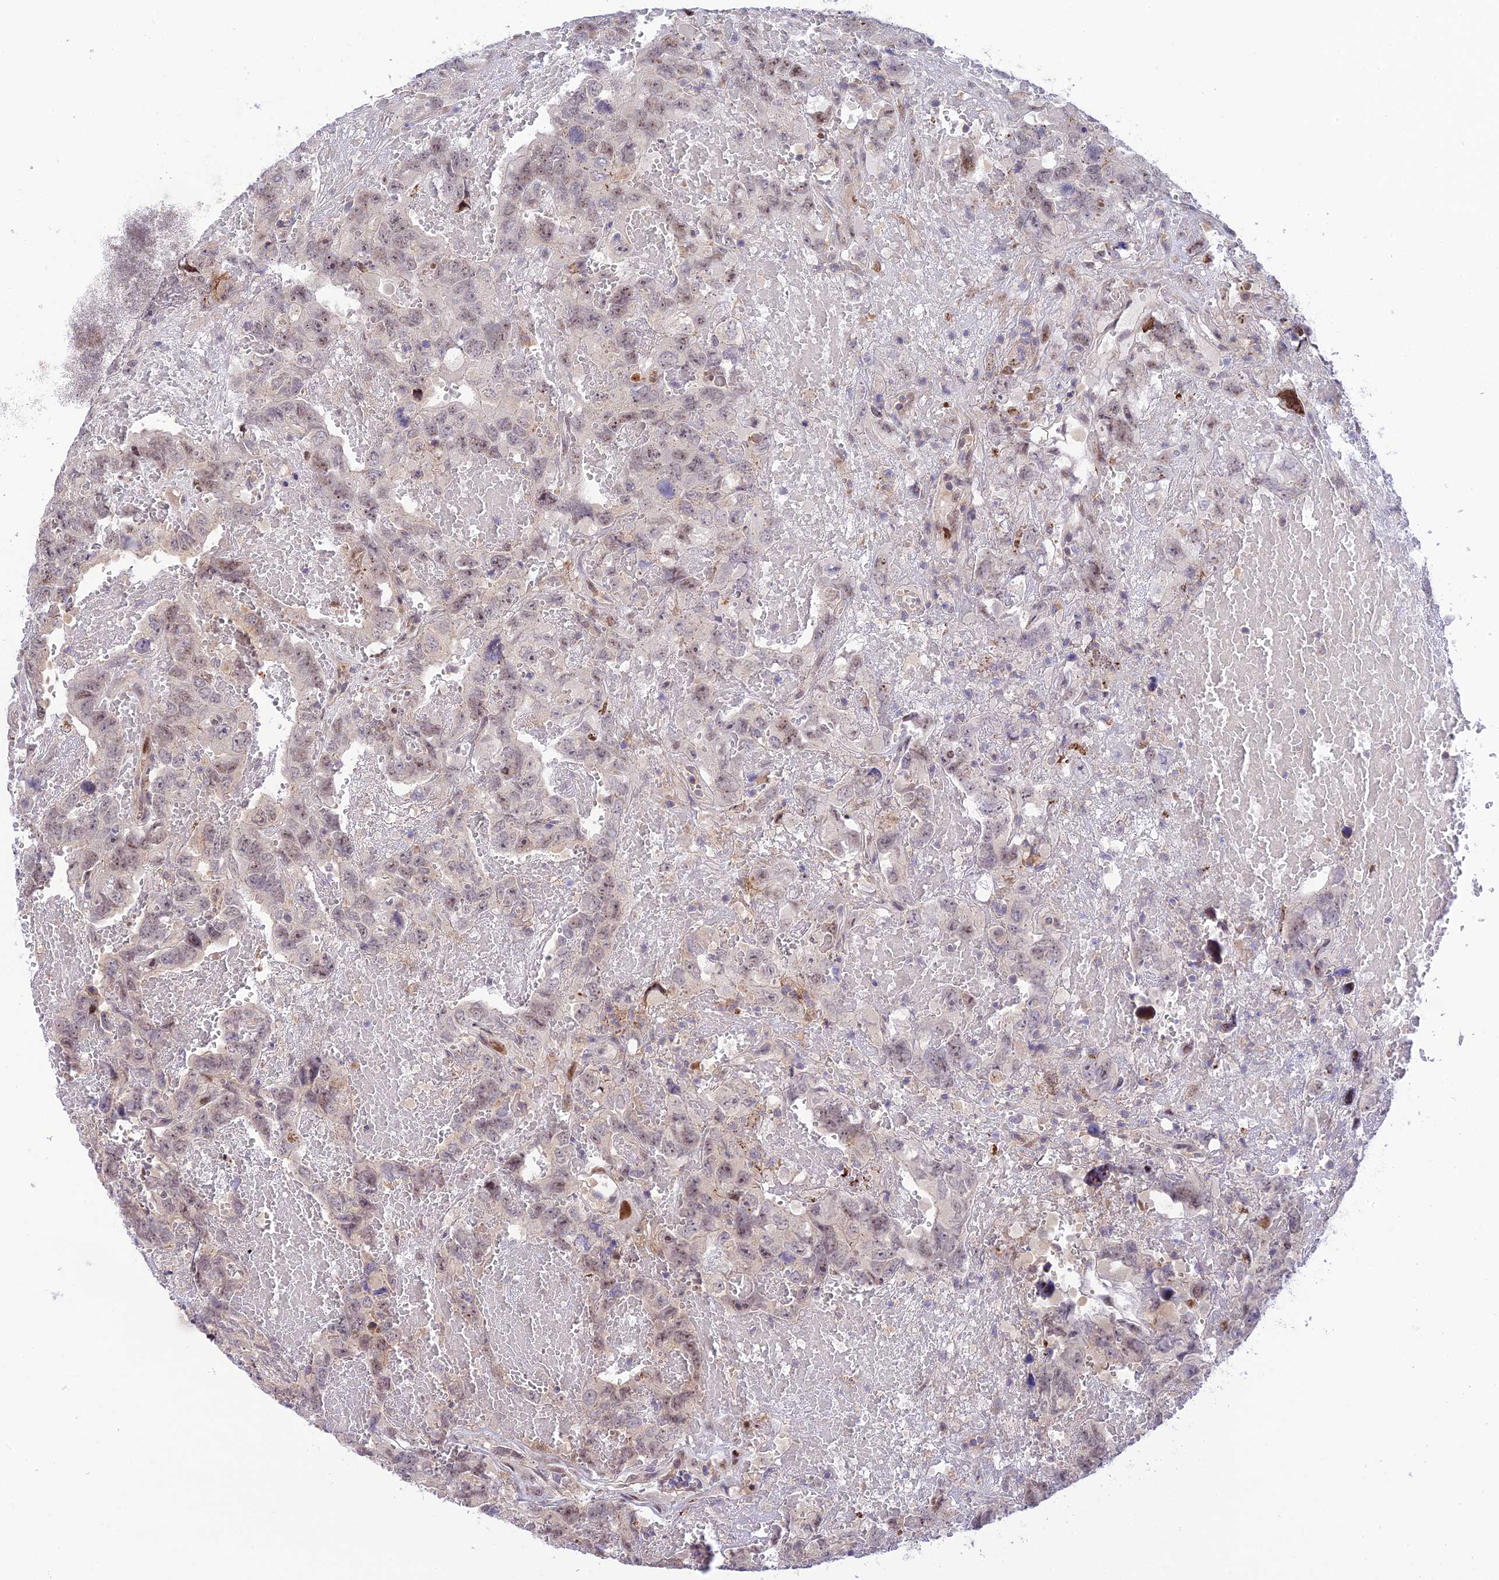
{"staining": {"intensity": "weak", "quantity": "<25%", "location": "nuclear"}, "tissue": "testis cancer", "cell_type": "Tumor cells", "image_type": "cancer", "snomed": [{"axis": "morphology", "description": "Carcinoma, Embryonal, NOS"}, {"axis": "topography", "description": "Testis"}], "caption": "Immunohistochemical staining of human testis cancer displays no significant expression in tumor cells.", "gene": "ZNF584", "patient": {"sex": "male", "age": 45}}